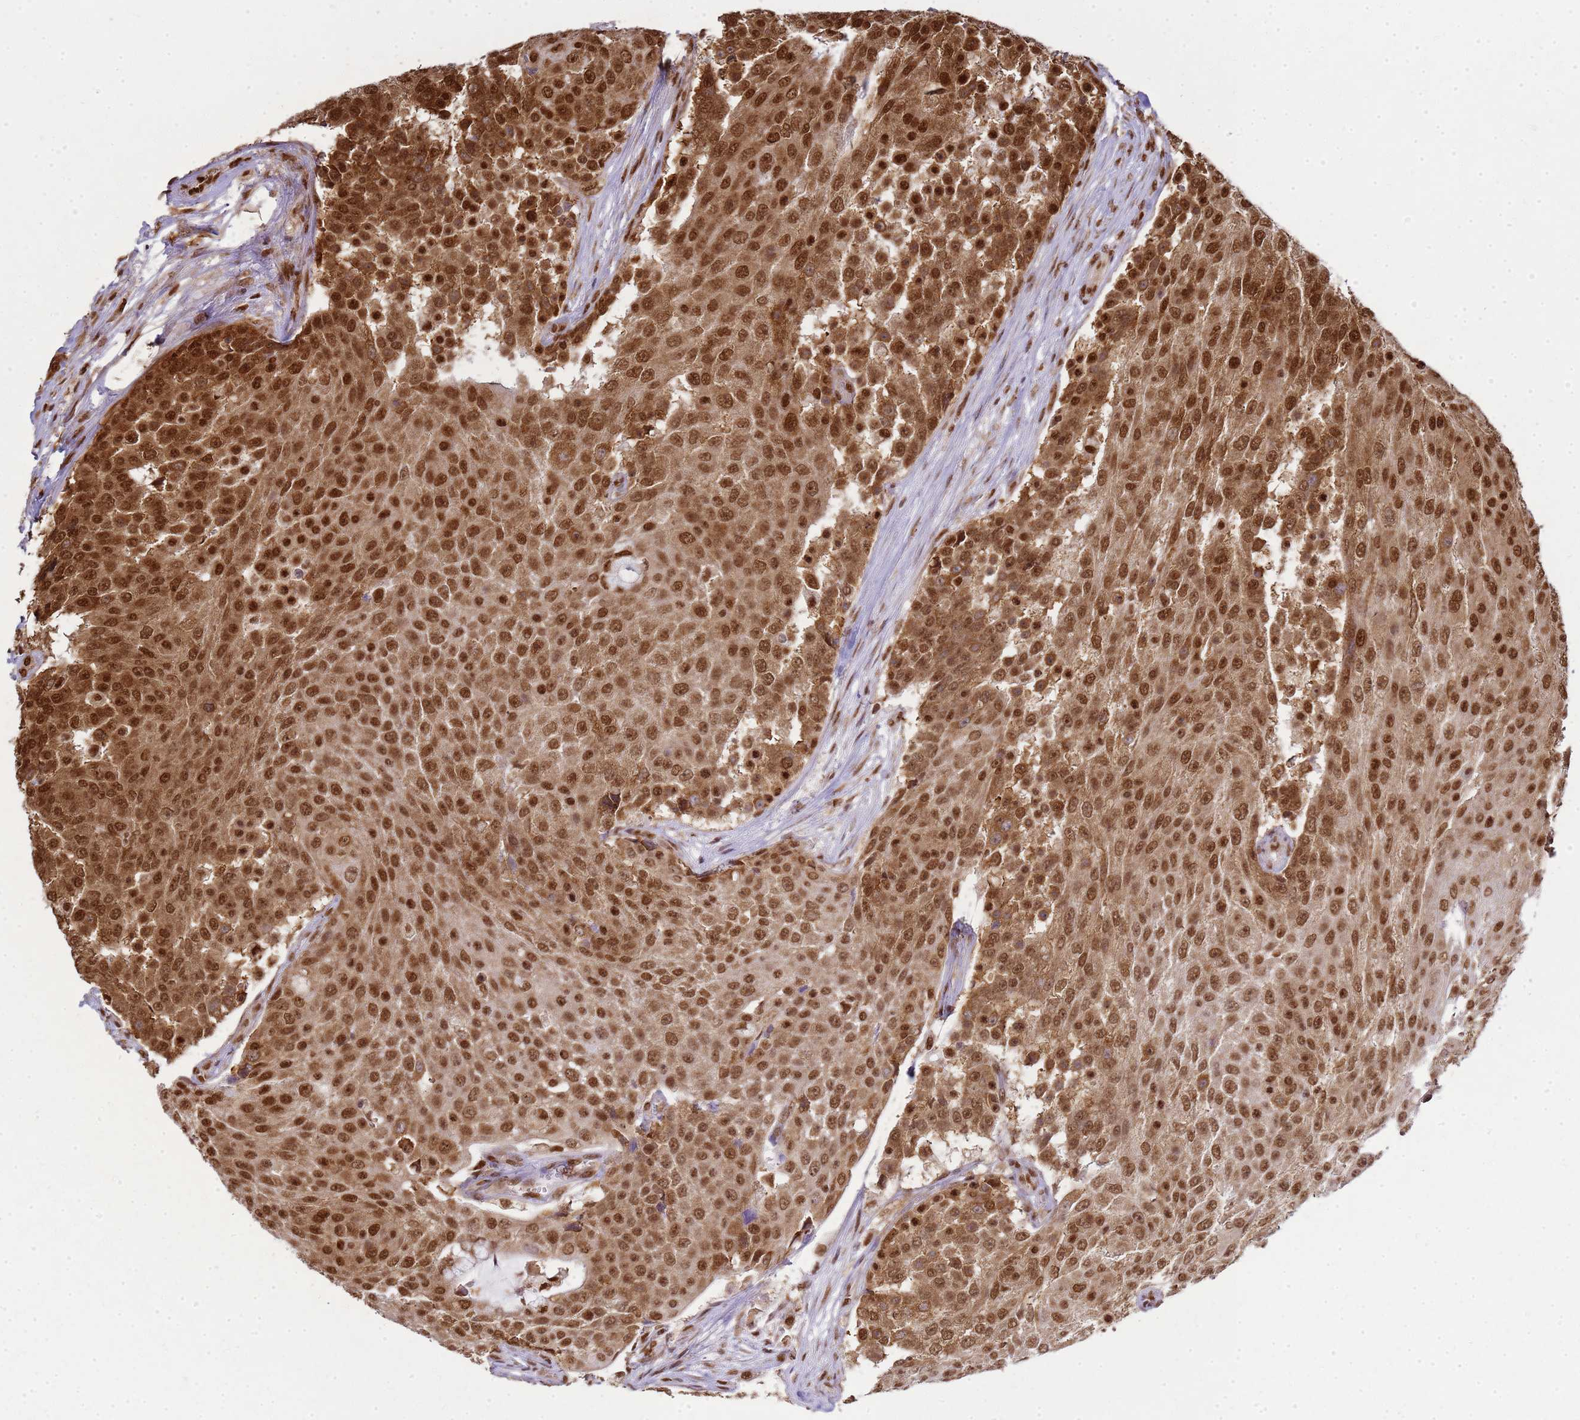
{"staining": {"intensity": "strong", "quantity": ">75%", "location": "cytoplasmic/membranous,nuclear"}, "tissue": "urothelial cancer", "cell_type": "Tumor cells", "image_type": "cancer", "snomed": [{"axis": "morphology", "description": "Urothelial carcinoma, High grade"}, {"axis": "topography", "description": "Urinary bladder"}], "caption": "Immunohistochemical staining of urothelial cancer demonstrates strong cytoplasmic/membranous and nuclear protein expression in about >75% of tumor cells.", "gene": "APEX1", "patient": {"sex": "female", "age": 63}}